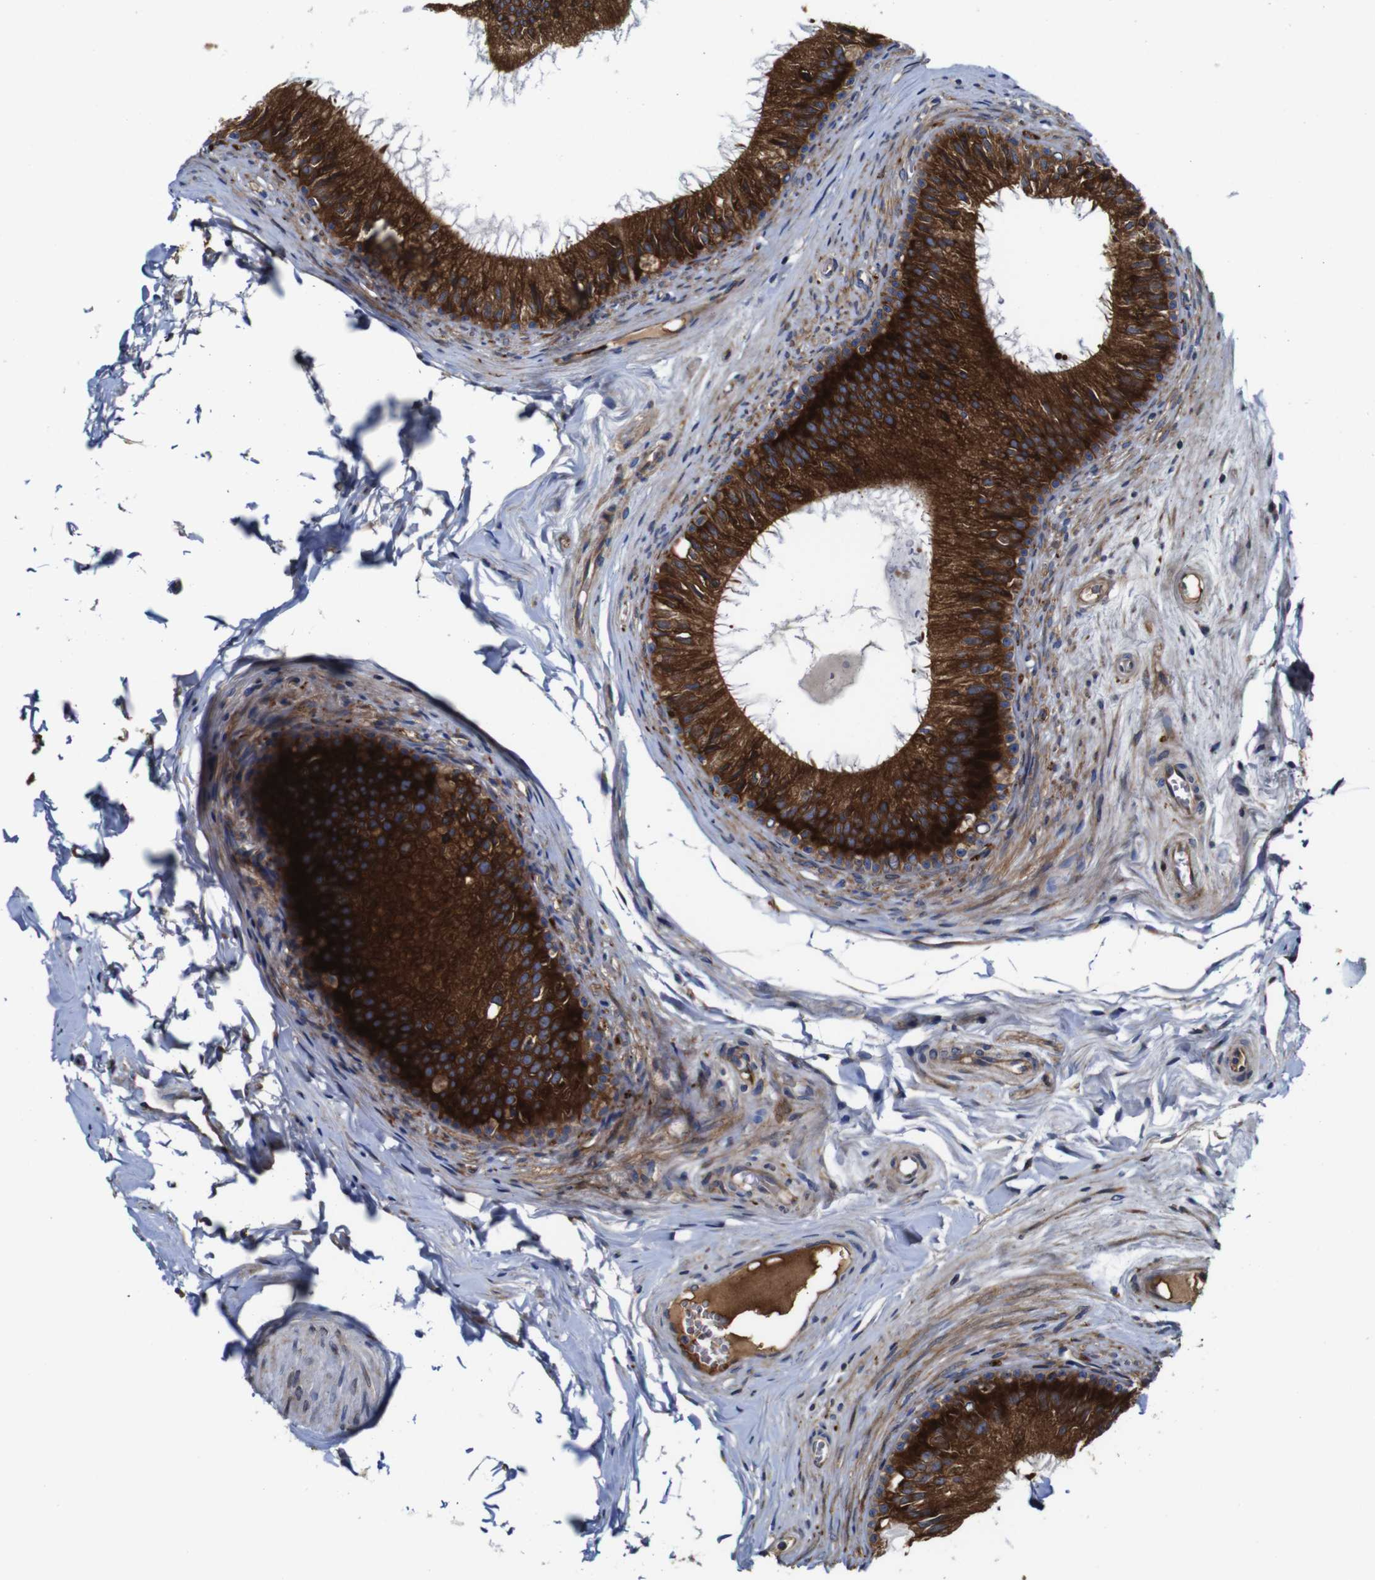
{"staining": {"intensity": "strong", "quantity": ">75%", "location": "cytoplasmic/membranous"}, "tissue": "epididymis", "cell_type": "Glandular cells", "image_type": "normal", "snomed": [{"axis": "morphology", "description": "Normal tissue, NOS"}, {"axis": "topography", "description": "Testis"}, {"axis": "topography", "description": "Epididymis"}], "caption": "Immunohistochemistry (DAB) staining of benign human epididymis reveals strong cytoplasmic/membranous protein staining in approximately >75% of glandular cells.", "gene": "CLCC1", "patient": {"sex": "male", "age": 36}}